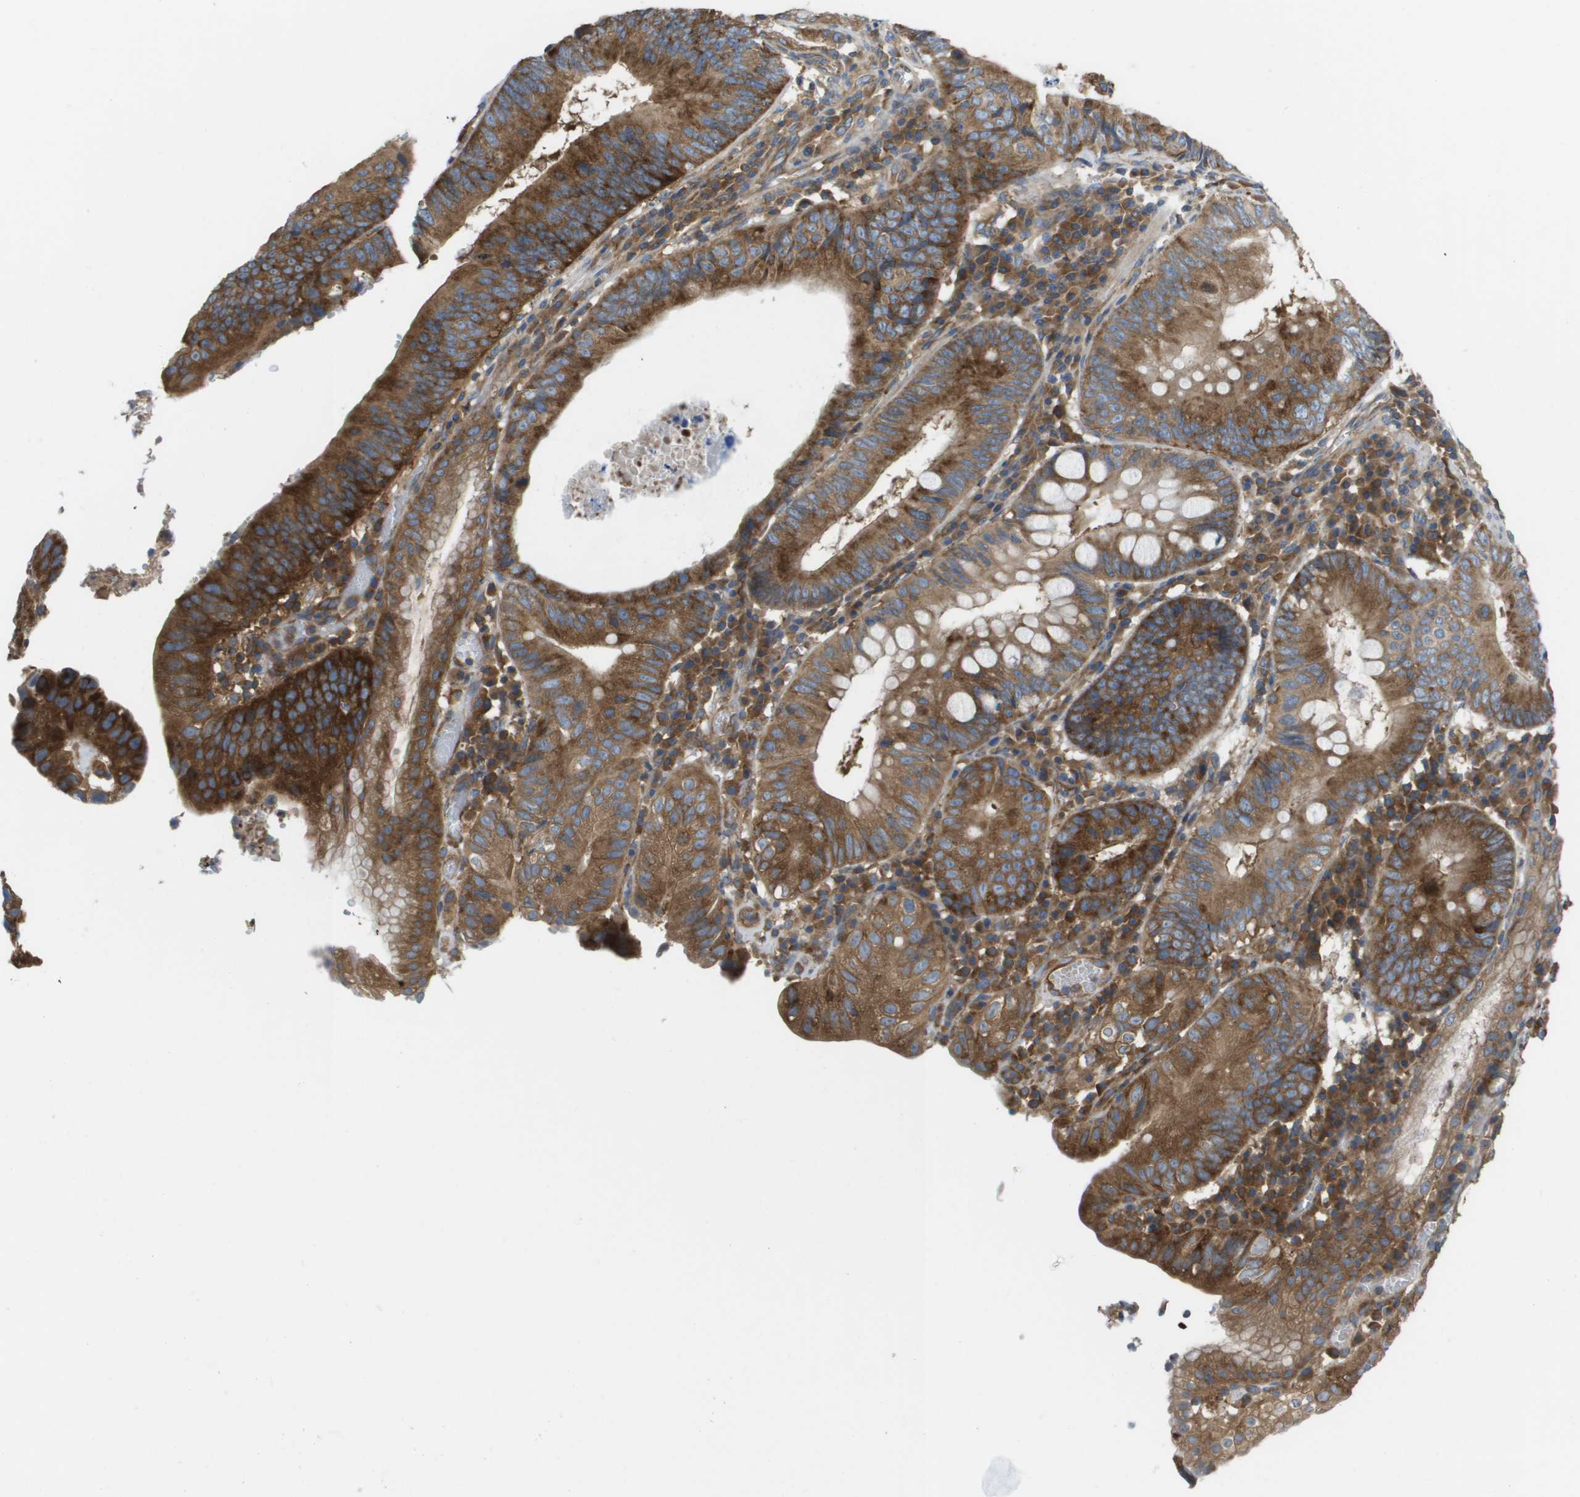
{"staining": {"intensity": "strong", "quantity": ">75%", "location": "cytoplasmic/membranous"}, "tissue": "stomach cancer", "cell_type": "Tumor cells", "image_type": "cancer", "snomed": [{"axis": "morphology", "description": "Adenocarcinoma, NOS"}, {"axis": "topography", "description": "Stomach"}], "caption": "Human stomach adenocarcinoma stained for a protein (brown) exhibits strong cytoplasmic/membranous positive expression in about >75% of tumor cells.", "gene": "EIF4G2", "patient": {"sex": "male", "age": 59}}